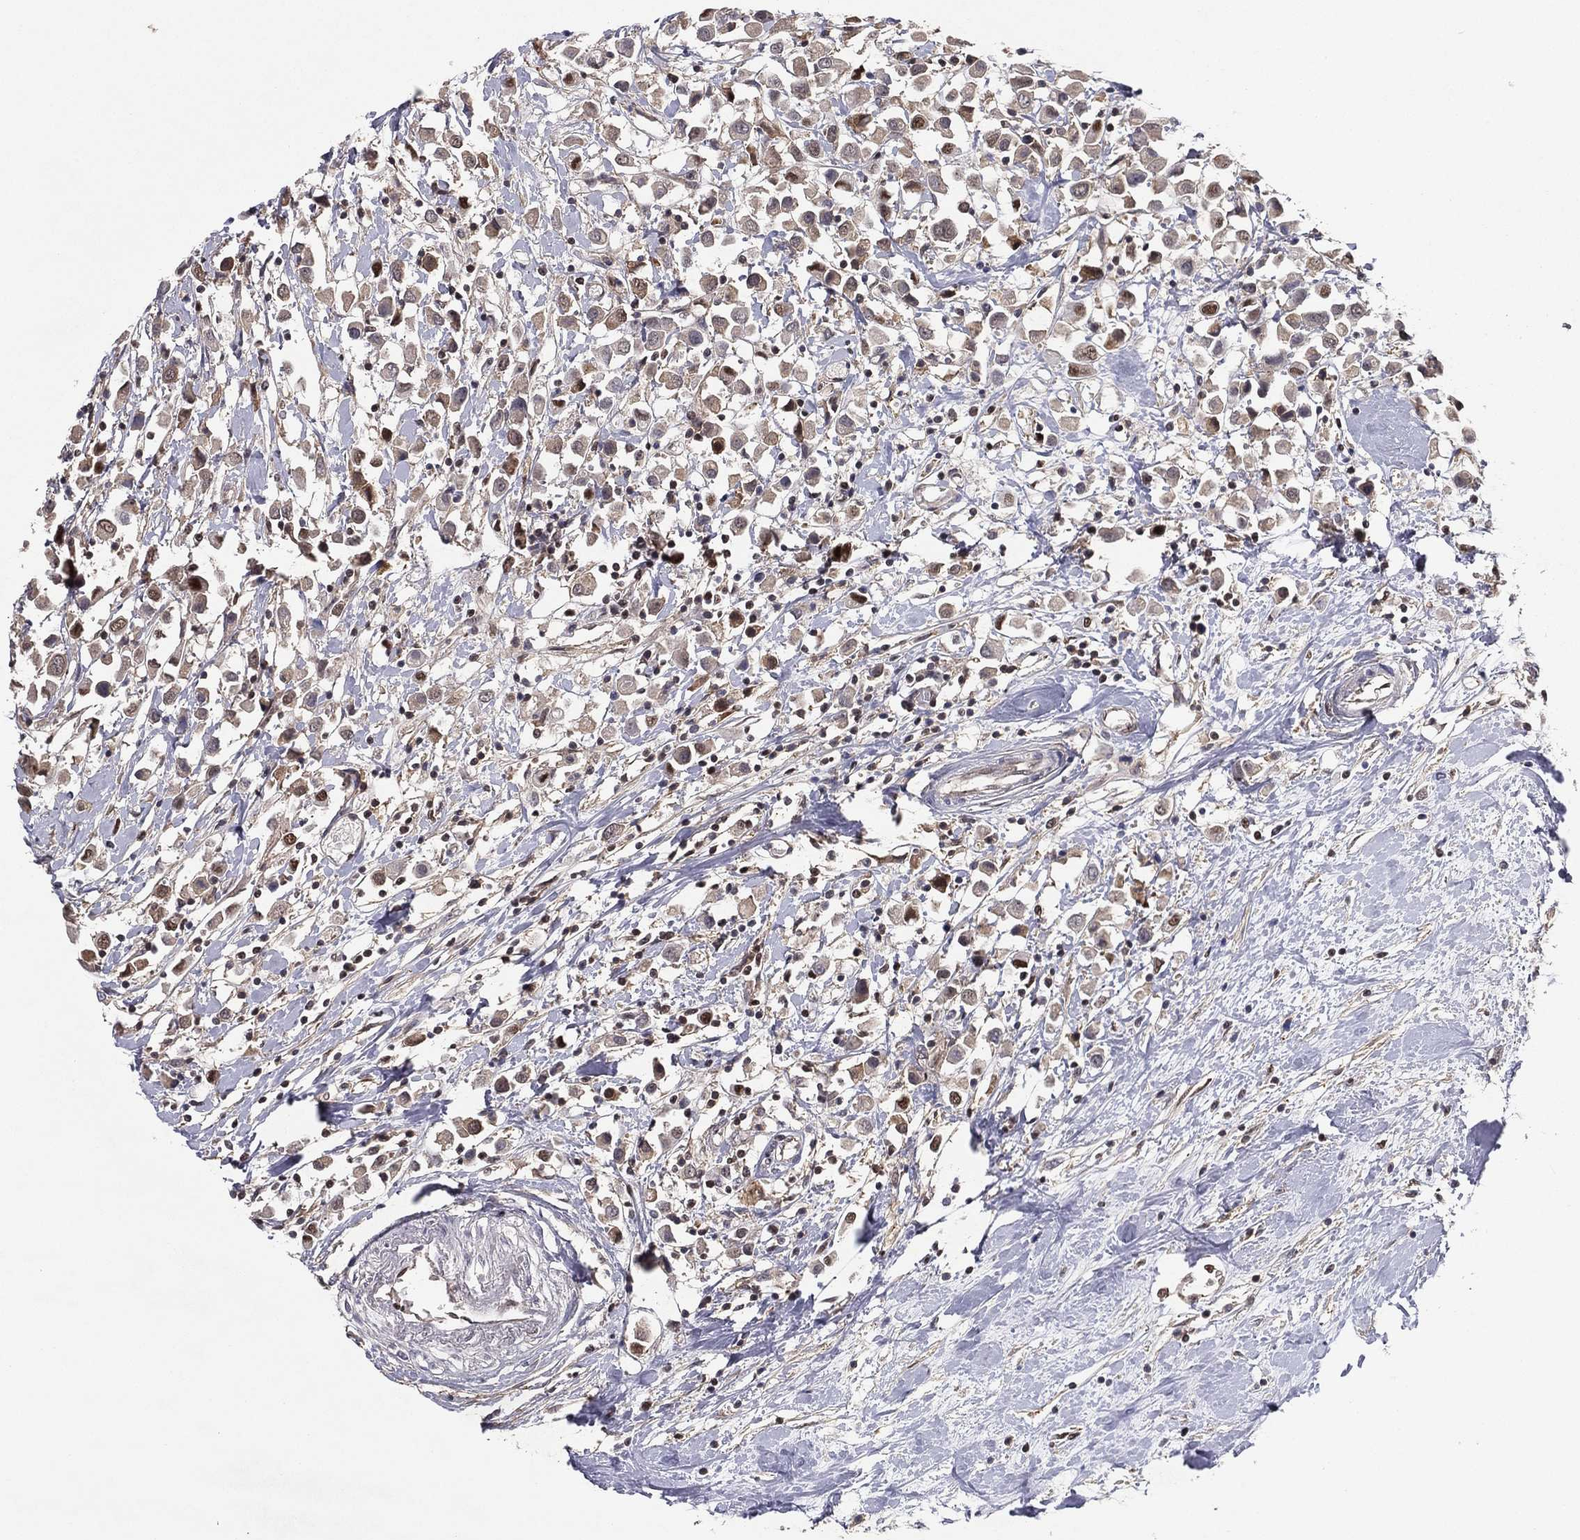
{"staining": {"intensity": "moderate", "quantity": "25%-75%", "location": "cytoplasmic/membranous"}, "tissue": "breast cancer", "cell_type": "Tumor cells", "image_type": "cancer", "snomed": [{"axis": "morphology", "description": "Duct carcinoma"}, {"axis": "topography", "description": "Breast"}], "caption": "Human breast invasive ductal carcinoma stained with a brown dye shows moderate cytoplasmic/membranous positive staining in about 25%-75% of tumor cells.", "gene": "GPALPP1", "patient": {"sex": "female", "age": 61}}